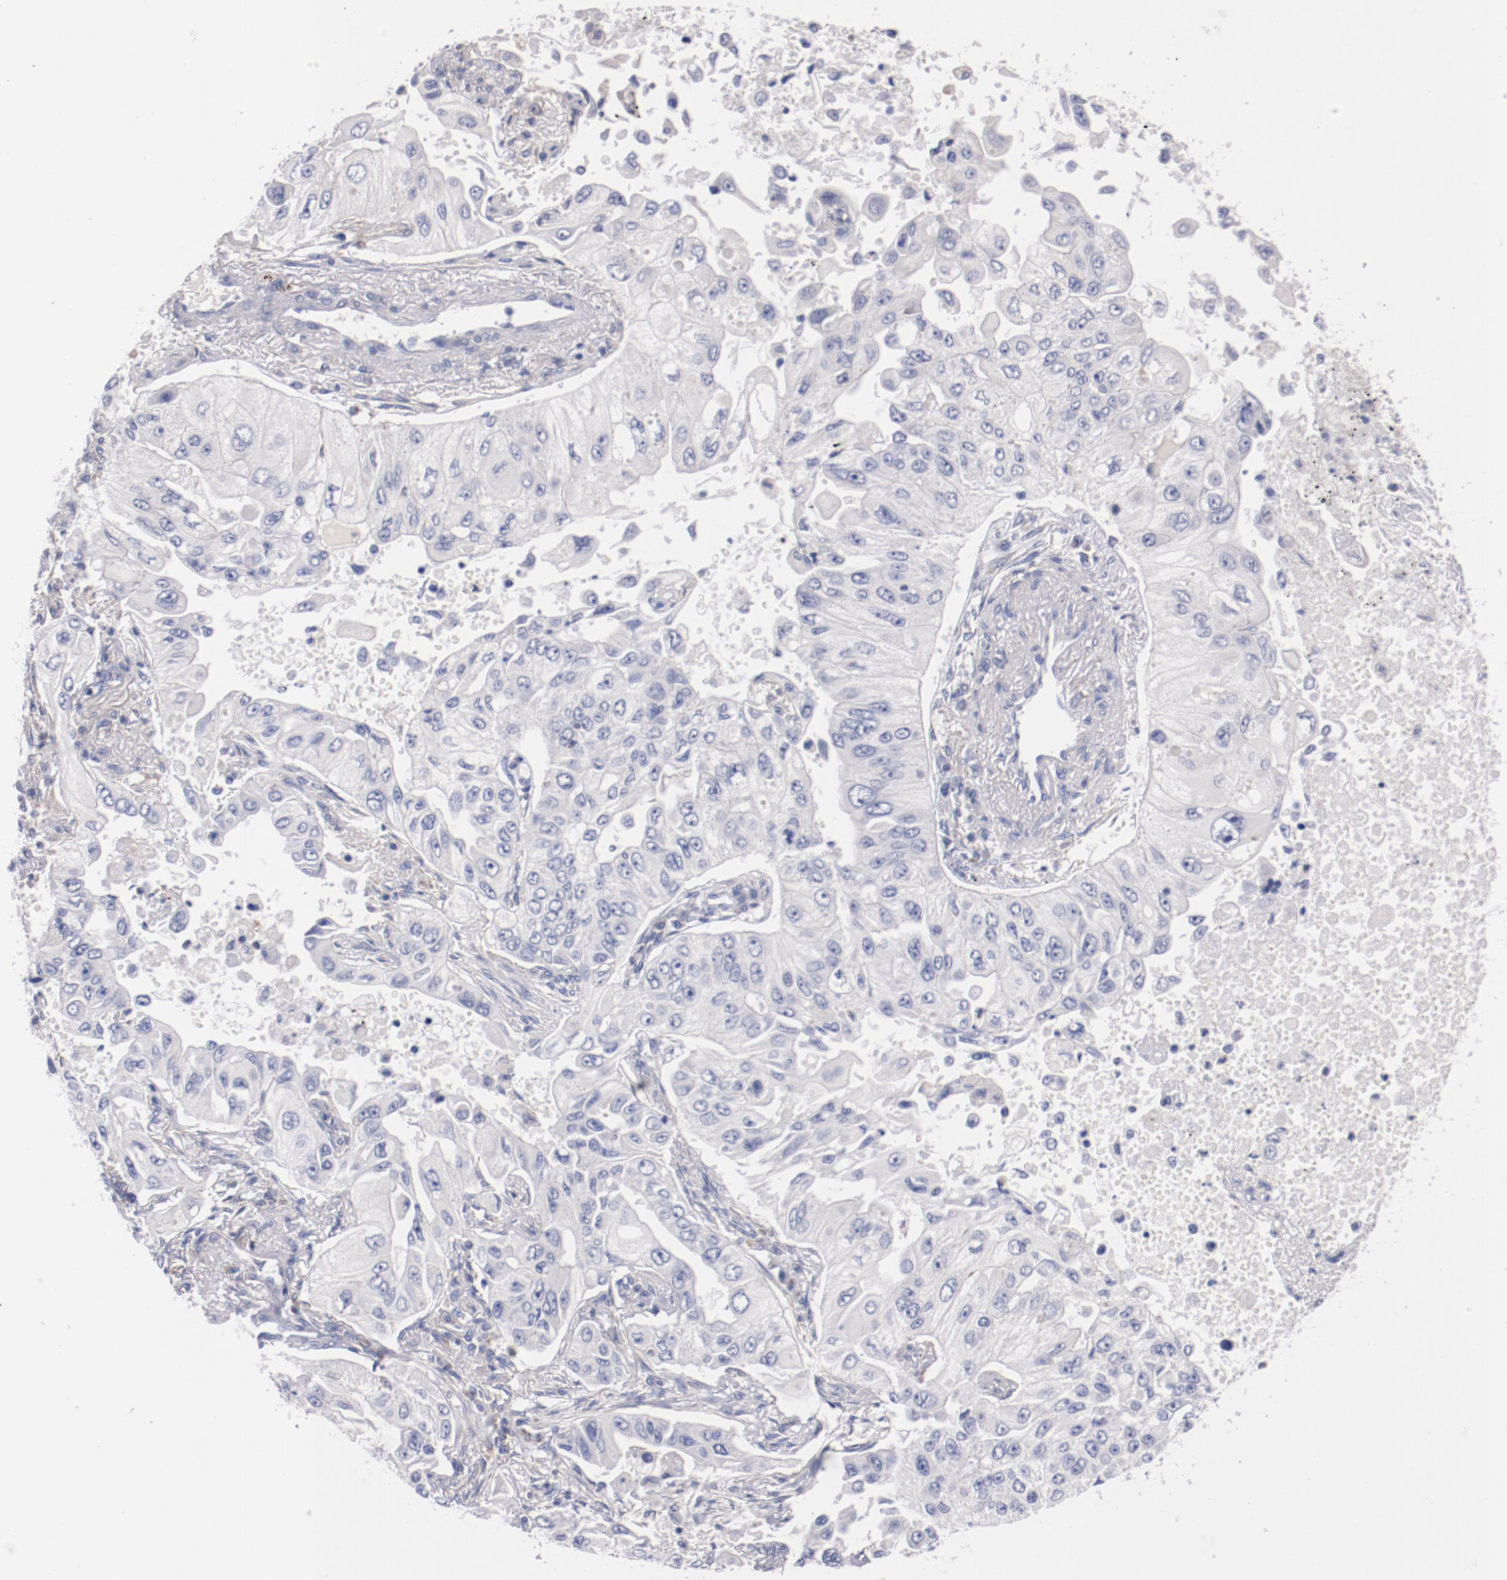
{"staining": {"intensity": "negative", "quantity": "none", "location": "none"}, "tissue": "lung cancer", "cell_type": "Tumor cells", "image_type": "cancer", "snomed": [{"axis": "morphology", "description": "Adenocarcinoma, NOS"}, {"axis": "topography", "description": "Lung"}], "caption": "High power microscopy image of an immunohistochemistry (IHC) histopathology image of lung cancer, revealing no significant staining in tumor cells. Nuclei are stained in blue.", "gene": "CNTNAP2", "patient": {"sex": "male", "age": 84}}